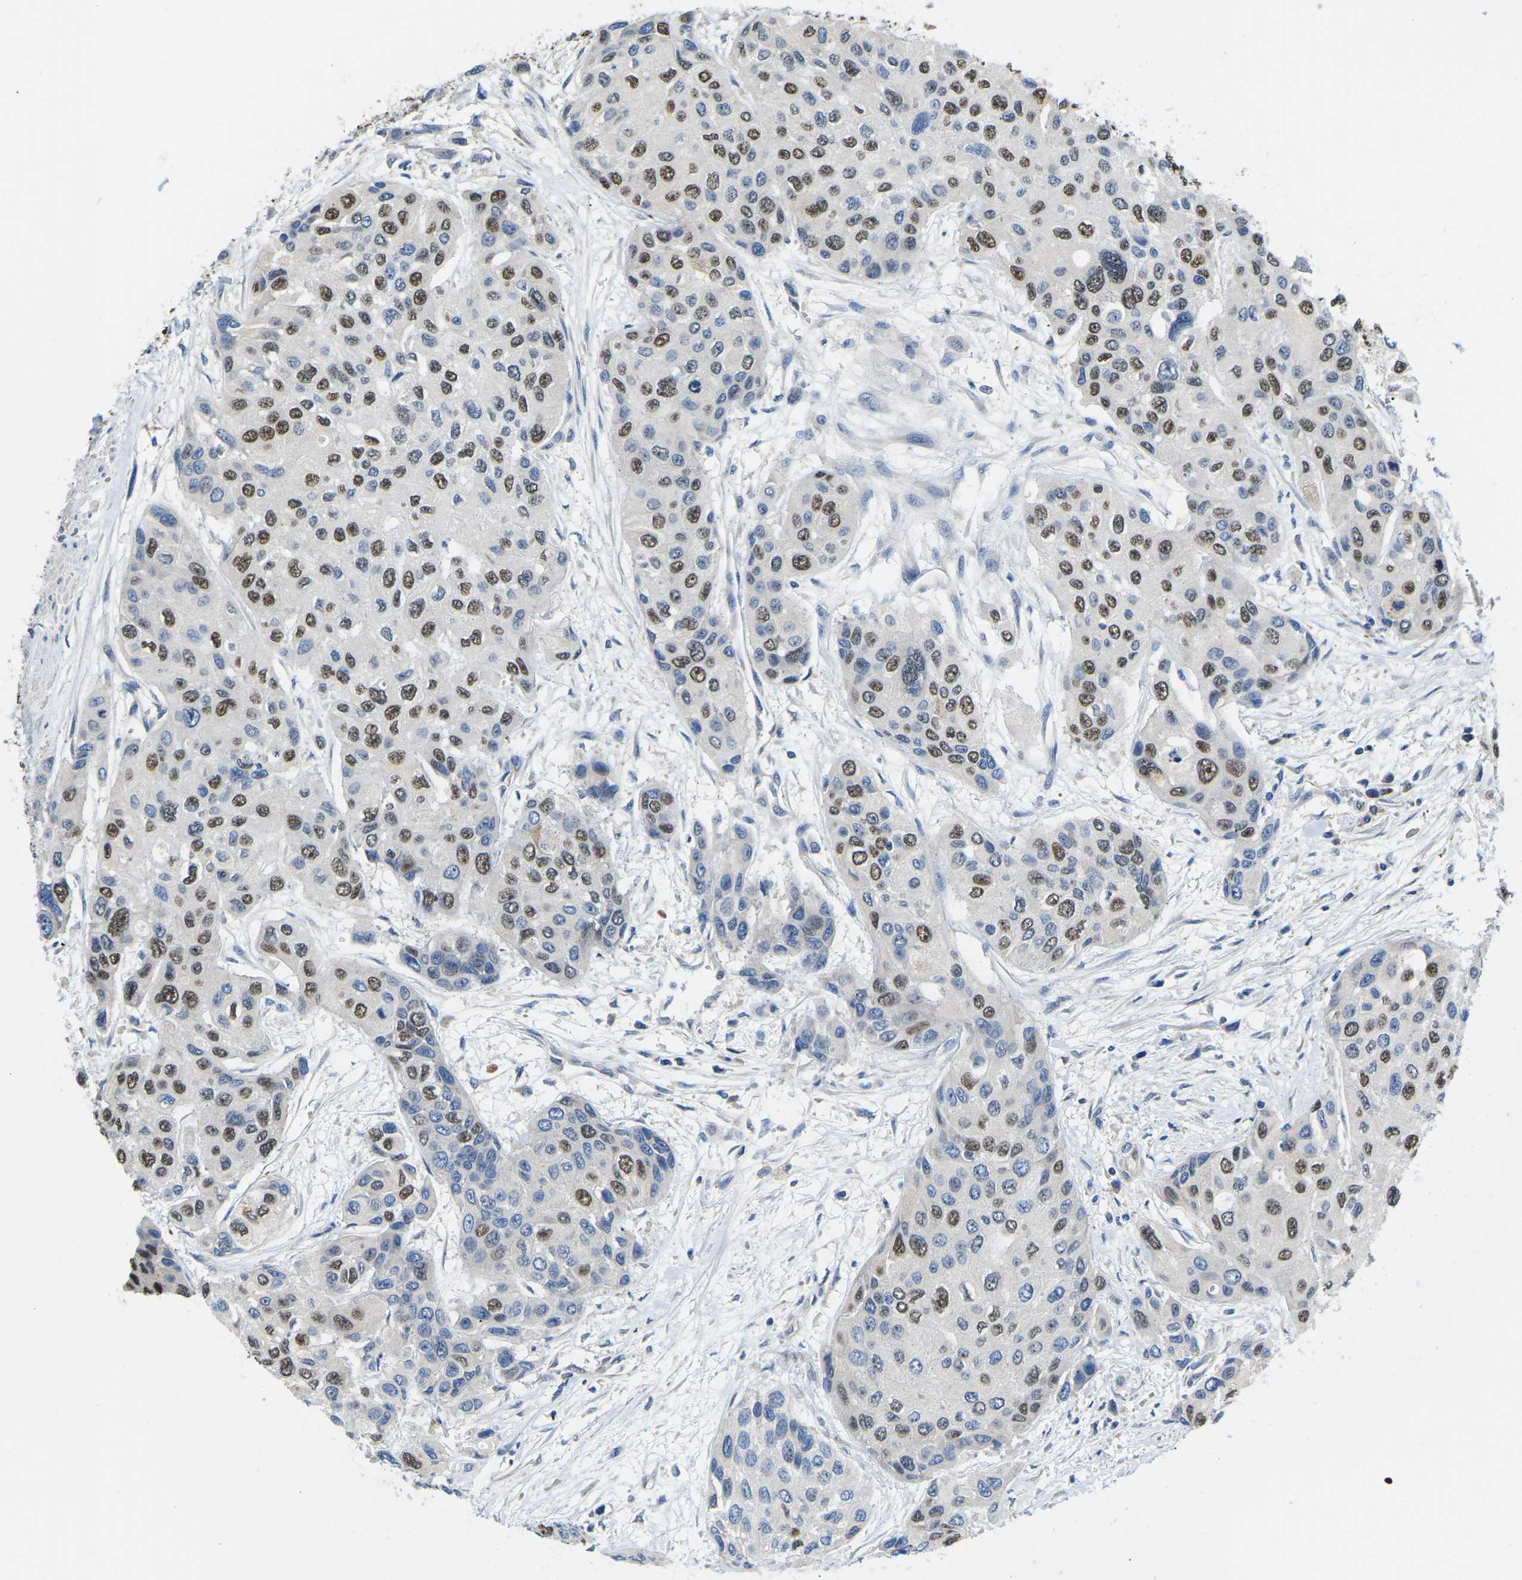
{"staining": {"intensity": "moderate", "quantity": "25%-75%", "location": "nuclear"}, "tissue": "urothelial cancer", "cell_type": "Tumor cells", "image_type": "cancer", "snomed": [{"axis": "morphology", "description": "Urothelial carcinoma, High grade"}, {"axis": "topography", "description": "Urinary bladder"}], "caption": "Immunohistochemical staining of urothelial carcinoma (high-grade) displays moderate nuclear protein expression in approximately 25%-75% of tumor cells.", "gene": "ERBB4", "patient": {"sex": "female", "age": 56}}